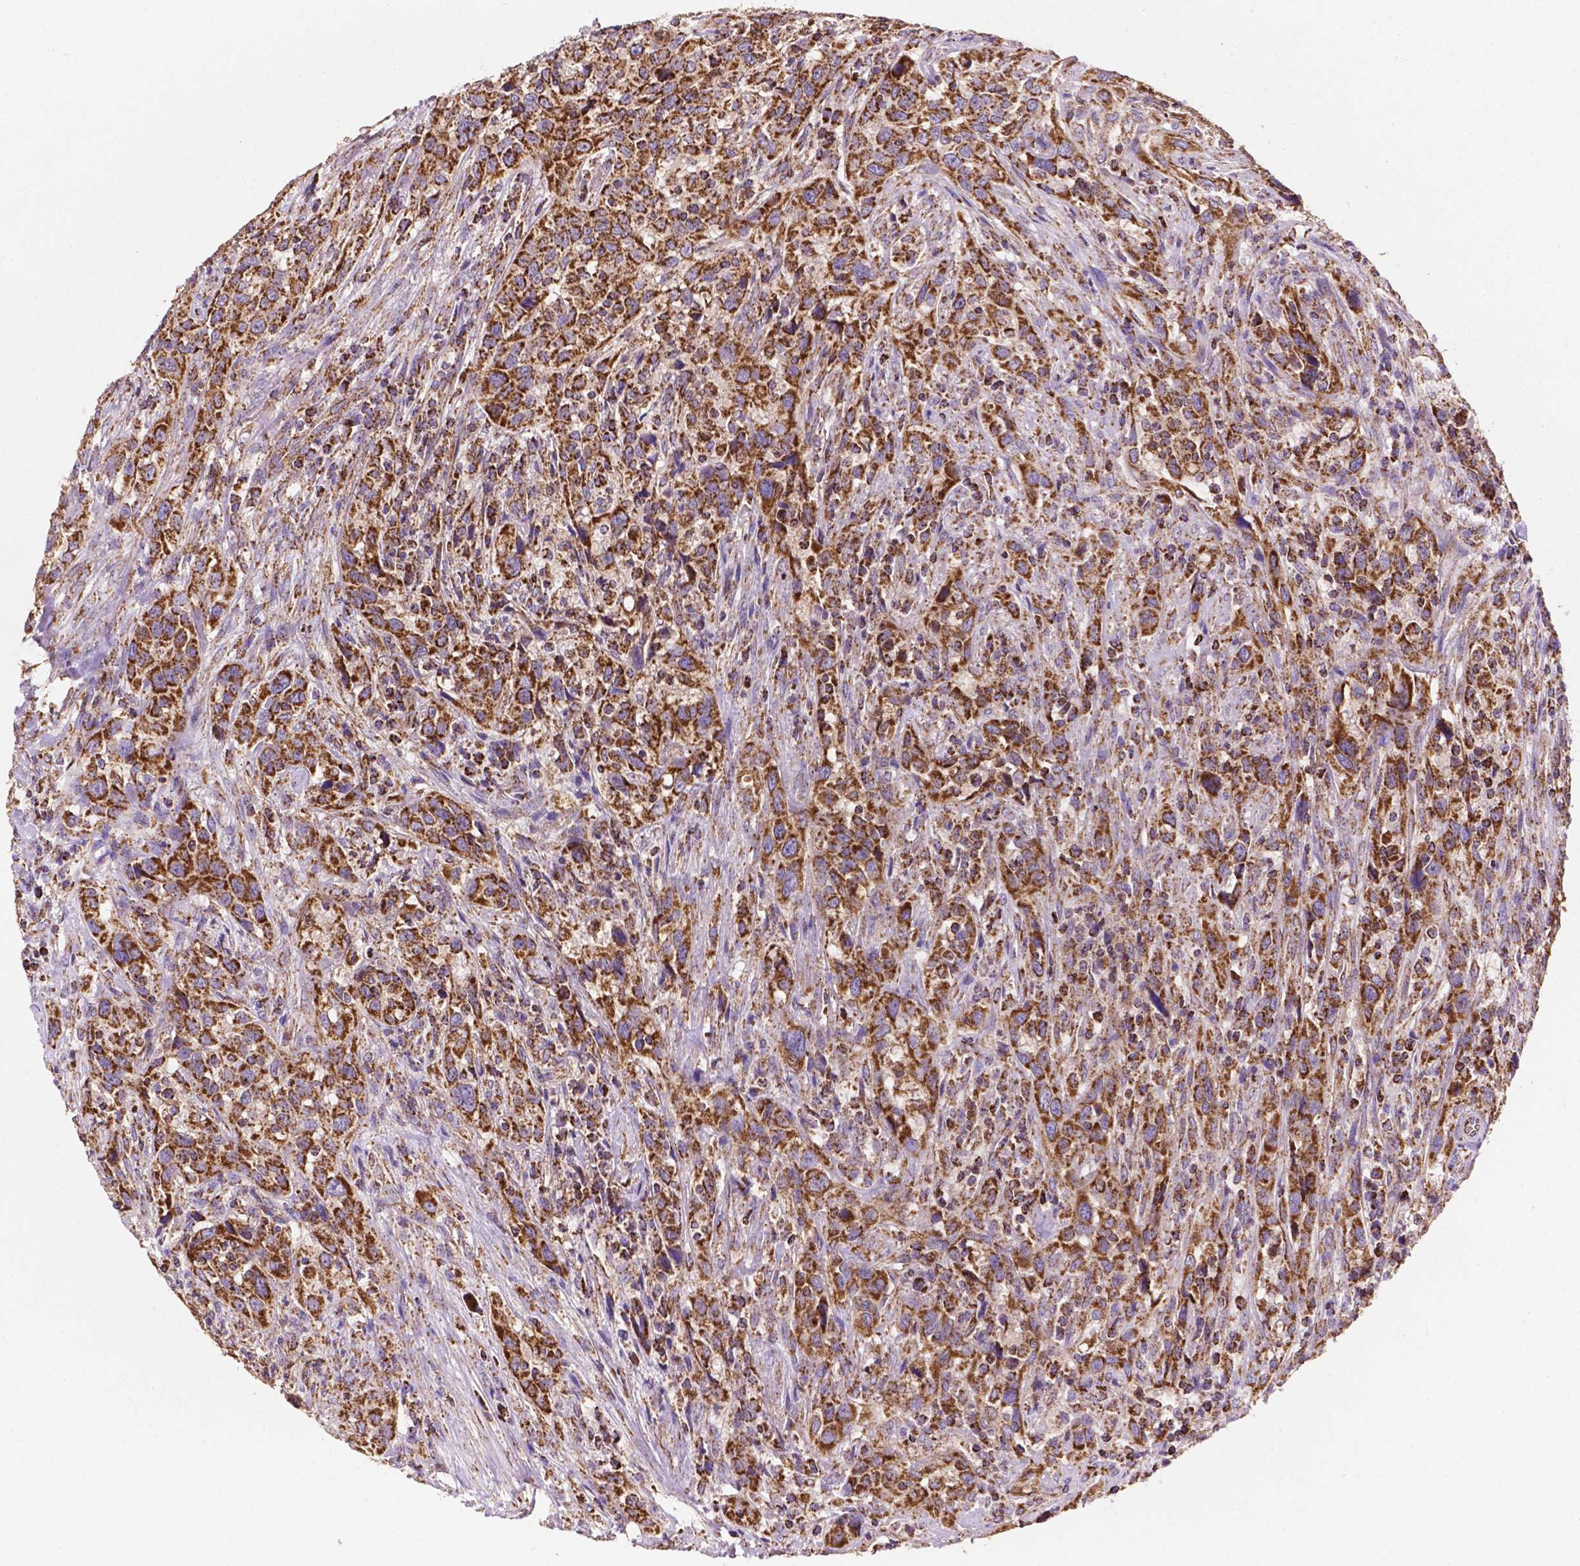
{"staining": {"intensity": "strong", "quantity": ">75%", "location": "cytoplasmic/membranous"}, "tissue": "urothelial cancer", "cell_type": "Tumor cells", "image_type": "cancer", "snomed": [{"axis": "morphology", "description": "Urothelial carcinoma, NOS"}, {"axis": "morphology", "description": "Urothelial carcinoma, High grade"}, {"axis": "topography", "description": "Urinary bladder"}], "caption": "Tumor cells exhibit high levels of strong cytoplasmic/membranous positivity in approximately >75% of cells in urothelial cancer.", "gene": "HSPD1", "patient": {"sex": "female", "age": 64}}